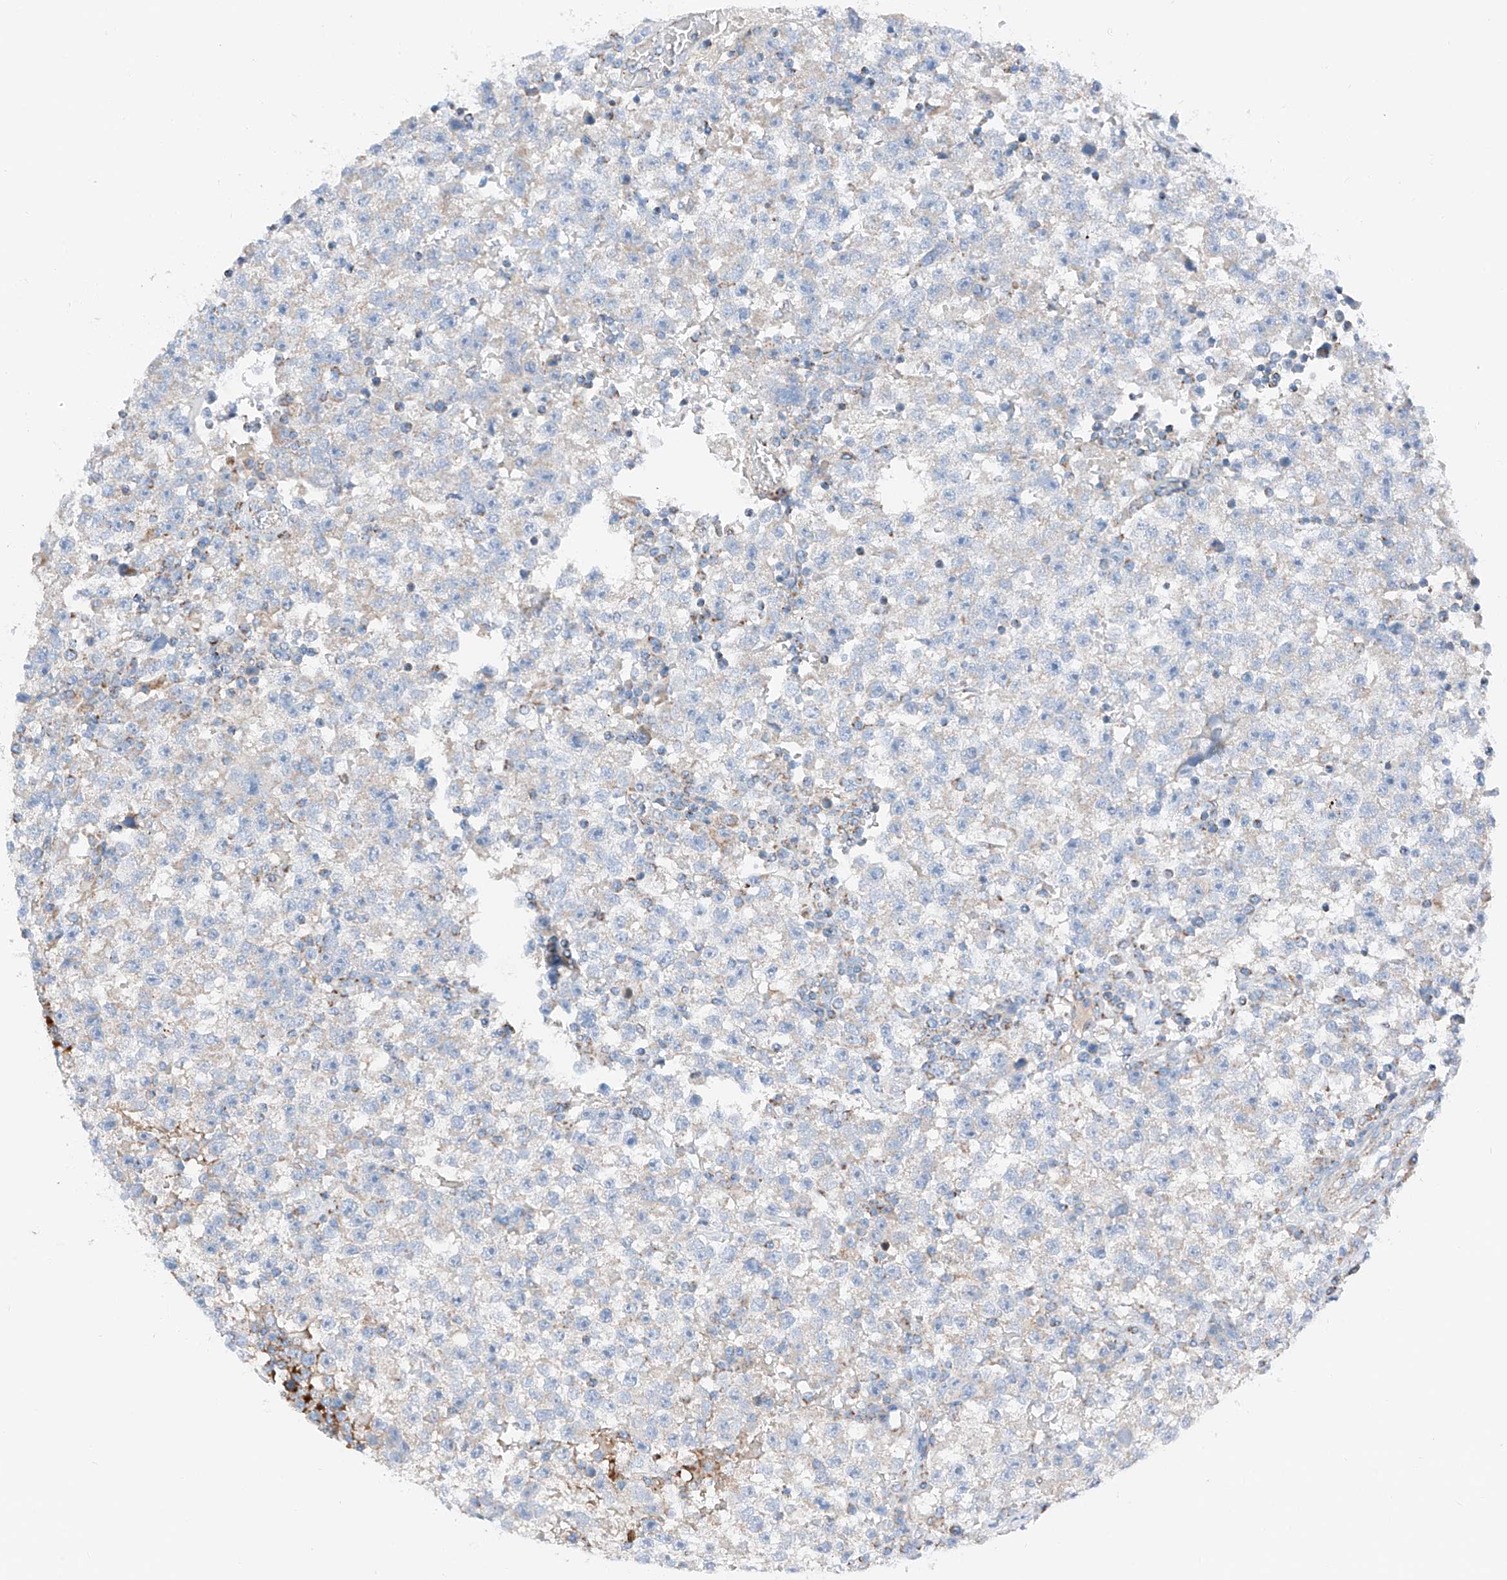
{"staining": {"intensity": "negative", "quantity": "none", "location": "none"}, "tissue": "testis cancer", "cell_type": "Tumor cells", "image_type": "cancer", "snomed": [{"axis": "morphology", "description": "Seminoma, NOS"}, {"axis": "topography", "description": "Testis"}], "caption": "The image reveals no significant staining in tumor cells of testis cancer (seminoma). The staining was performed using DAB (3,3'-diaminobenzidine) to visualize the protein expression in brown, while the nuclei were stained in blue with hematoxylin (Magnification: 20x).", "gene": "MRAP", "patient": {"sex": "male", "age": 22}}